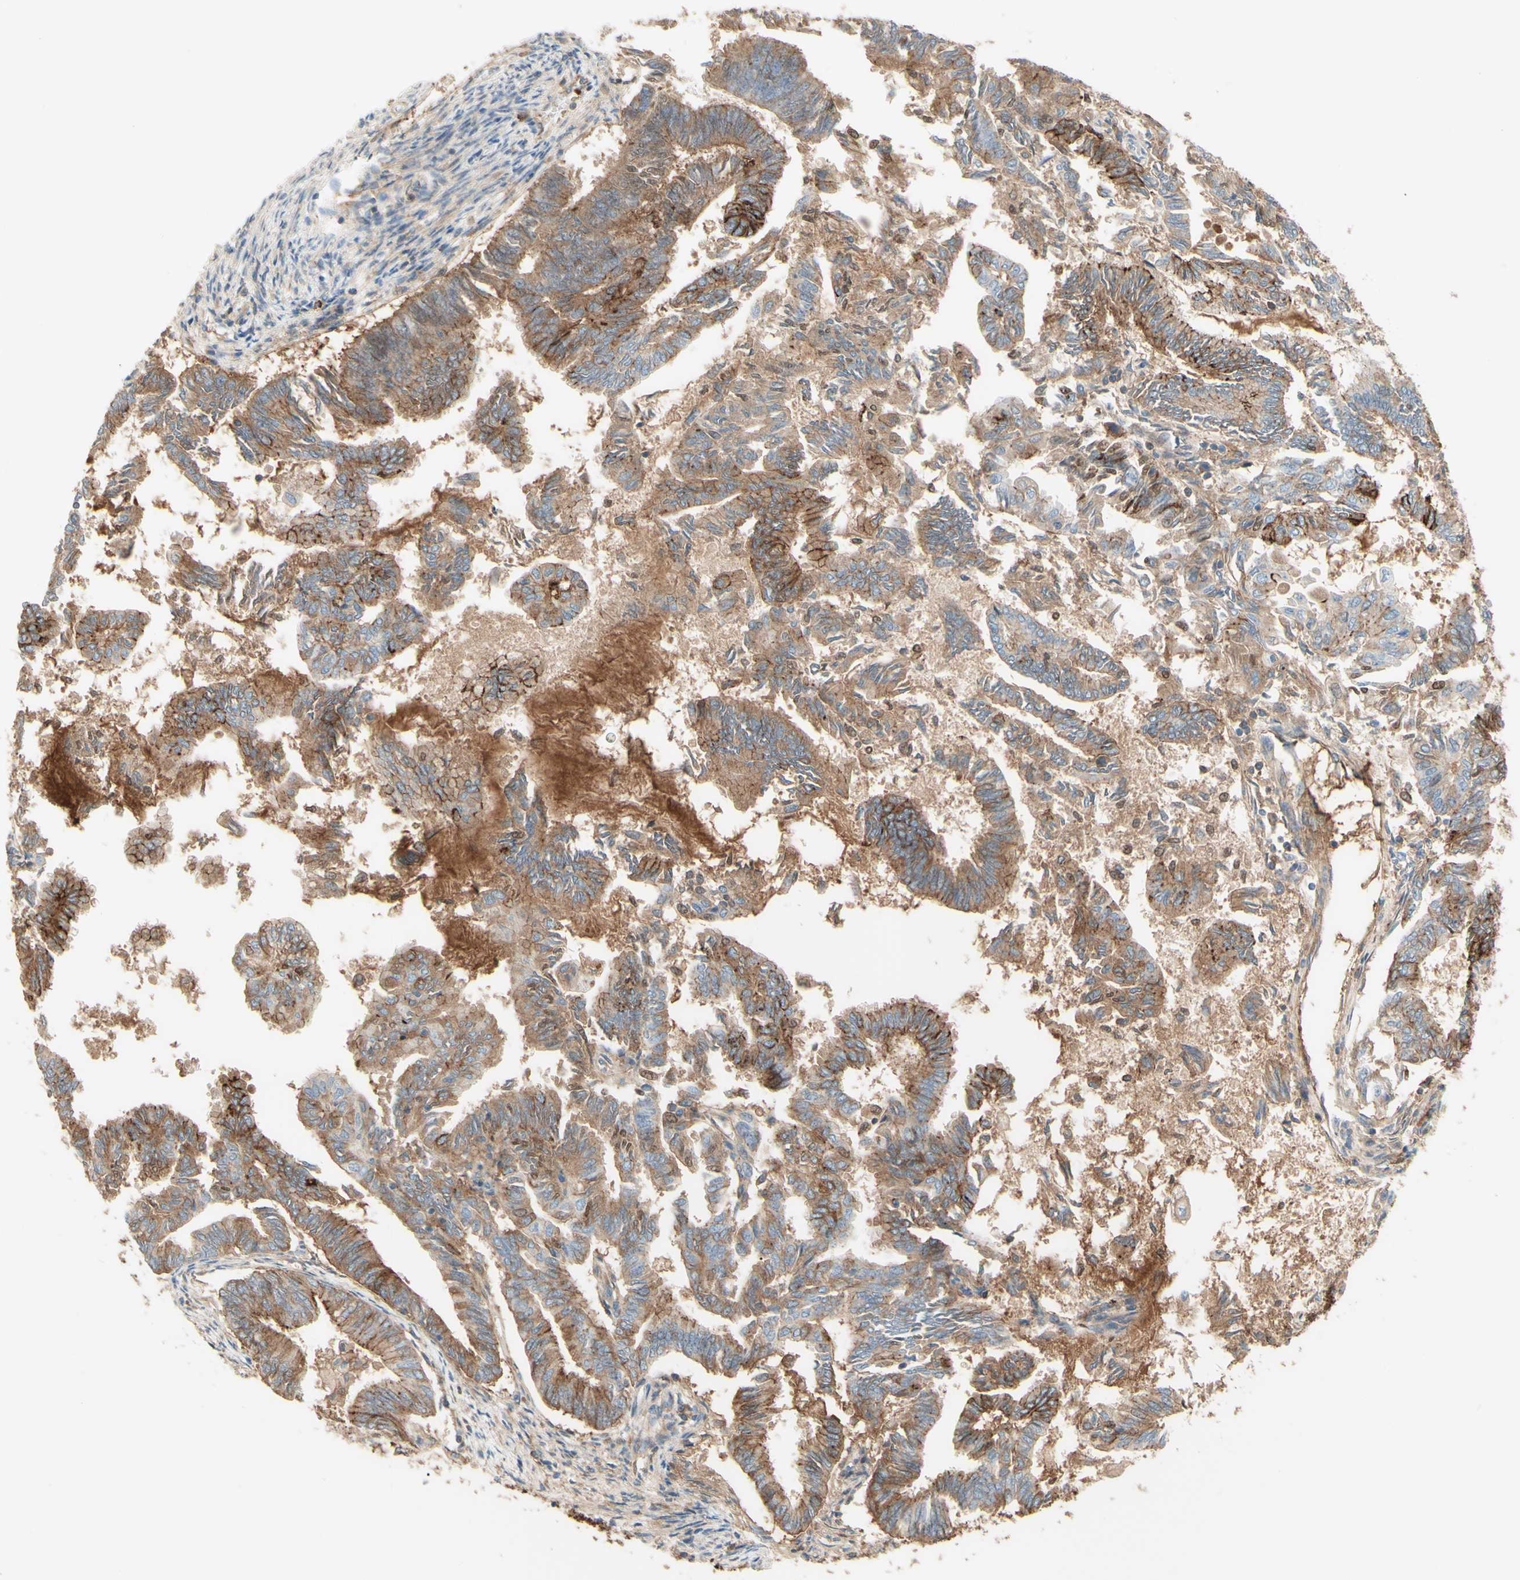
{"staining": {"intensity": "moderate", "quantity": ">75%", "location": "cytoplasmic/membranous"}, "tissue": "endometrial cancer", "cell_type": "Tumor cells", "image_type": "cancer", "snomed": [{"axis": "morphology", "description": "Adenocarcinoma, NOS"}, {"axis": "topography", "description": "Endometrium"}], "caption": "A micrograph showing moderate cytoplasmic/membranous expression in about >75% of tumor cells in endometrial cancer (adenocarcinoma), as visualized by brown immunohistochemical staining.", "gene": "ALCAM", "patient": {"sex": "female", "age": 86}}